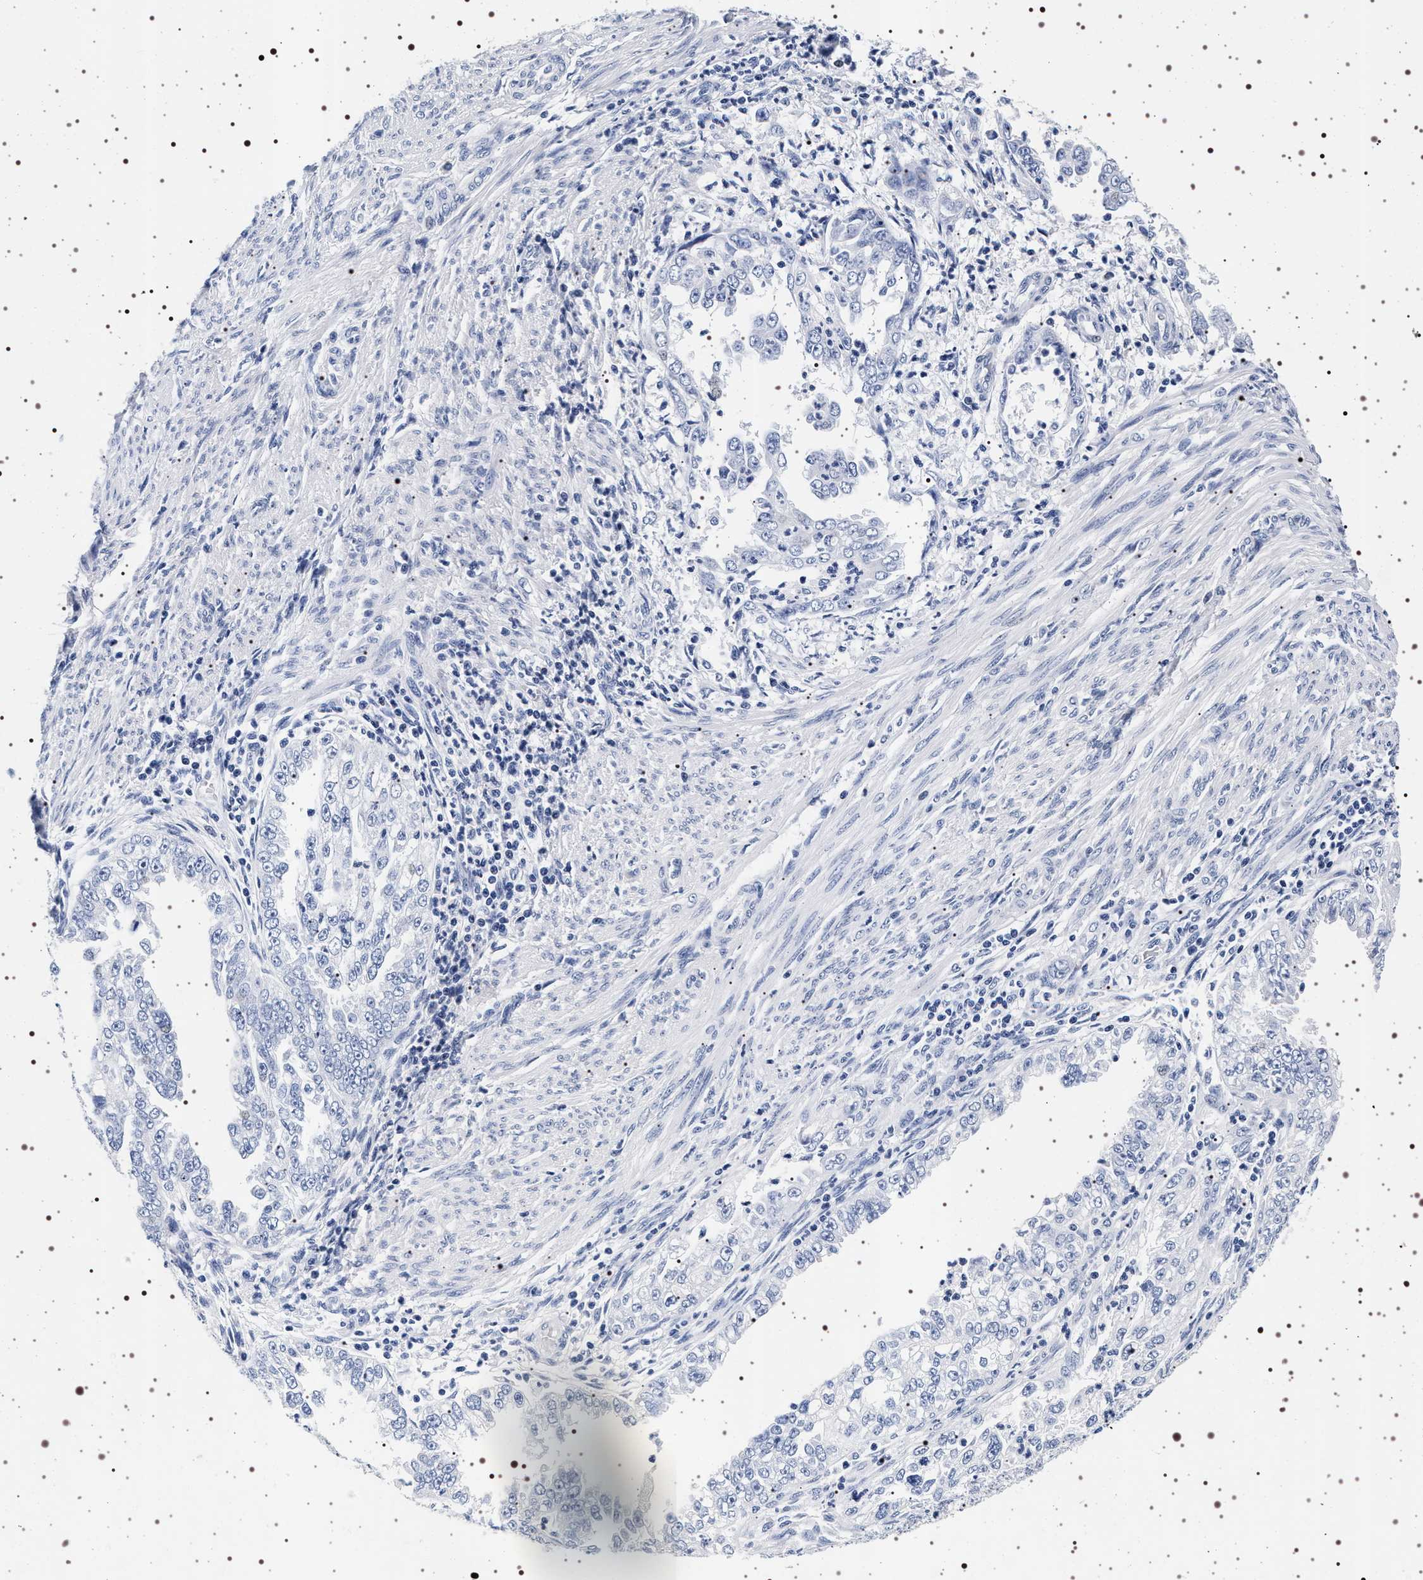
{"staining": {"intensity": "negative", "quantity": "none", "location": "none"}, "tissue": "endometrial cancer", "cell_type": "Tumor cells", "image_type": "cancer", "snomed": [{"axis": "morphology", "description": "Adenocarcinoma, NOS"}, {"axis": "topography", "description": "Endometrium"}], "caption": "Immunohistochemistry photomicrograph of neoplastic tissue: human endometrial cancer stained with DAB (3,3'-diaminobenzidine) displays no significant protein positivity in tumor cells. Nuclei are stained in blue.", "gene": "SYN1", "patient": {"sex": "female", "age": 85}}